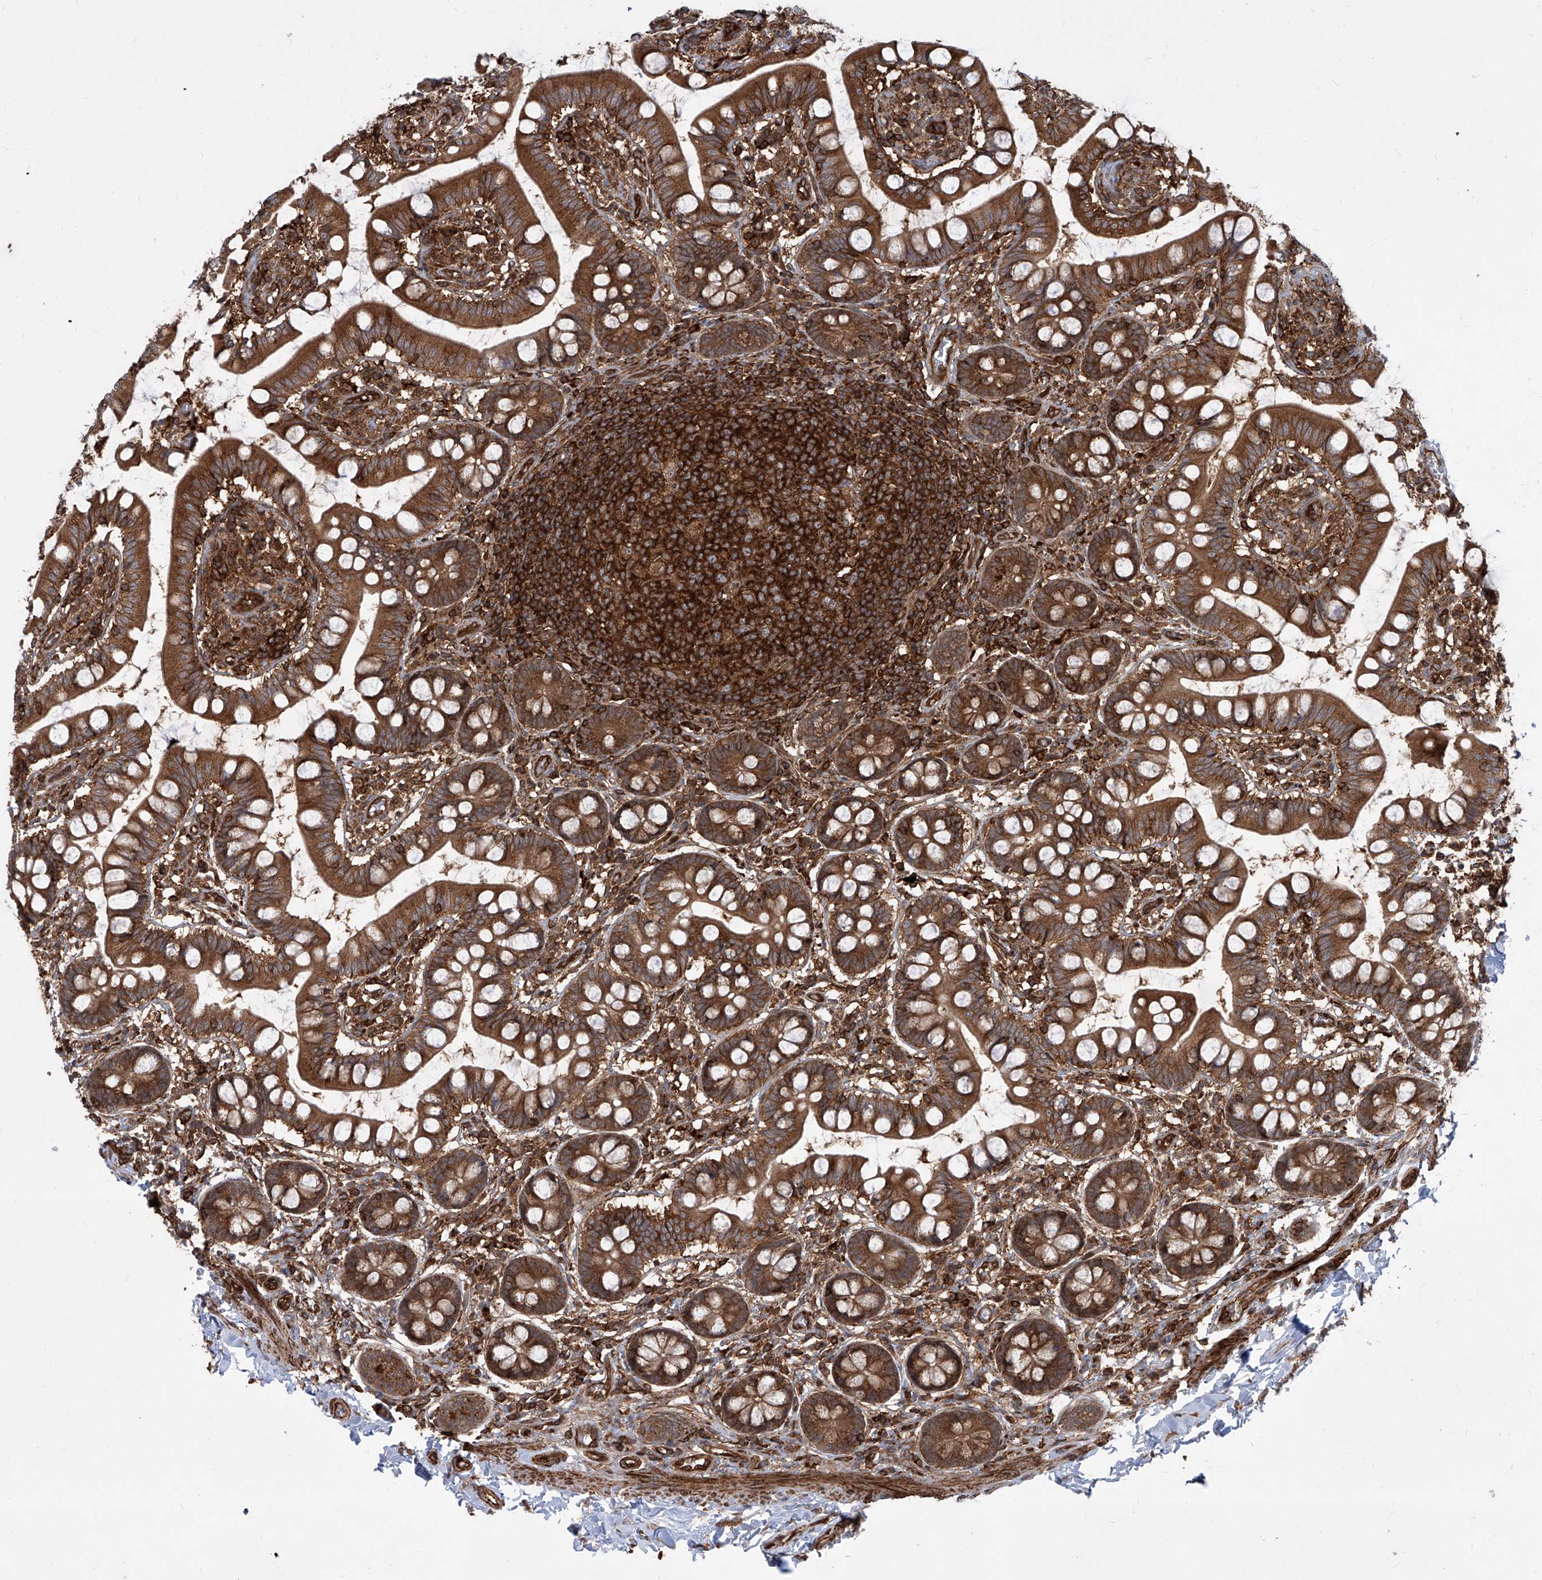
{"staining": {"intensity": "strong", "quantity": ">75%", "location": "cytoplasmic/membranous"}, "tissue": "small intestine", "cell_type": "Glandular cells", "image_type": "normal", "snomed": [{"axis": "morphology", "description": "Normal tissue, NOS"}, {"axis": "topography", "description": "Small intestine"}], "caption": "Immunohistochemistry (IHC) photomicrograph of benign small intestine: small intestine stained using immunohistochemistry (IHC) displays high levels of strong protein expression localized specifically in the cytoplasmic/membranous of glandular cells, appearing as a cytoplasmic/membranous brown color.", "gene": "MAGED2", "patient": {"sex": "male", "age": 52}}